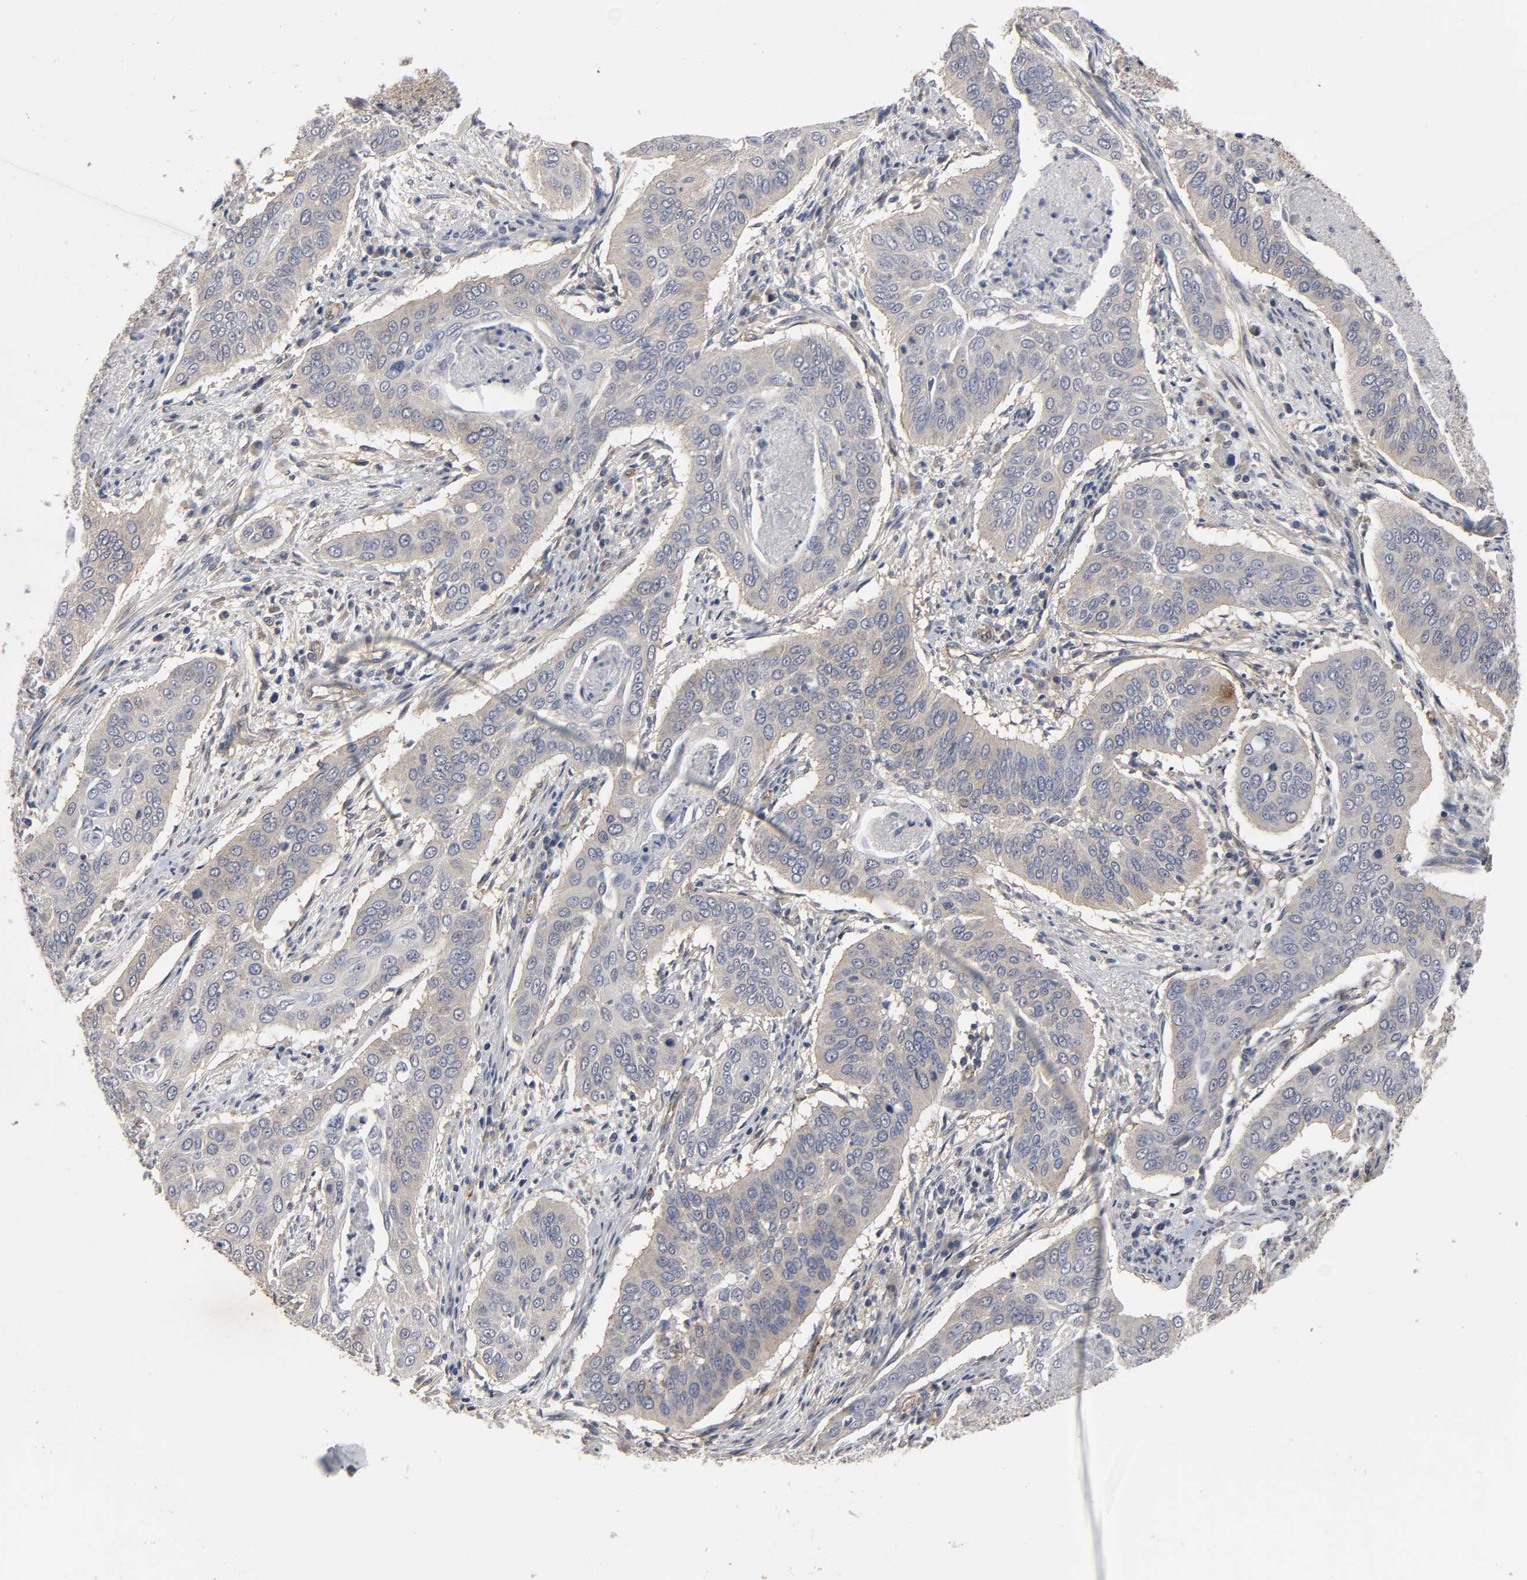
{"staining": {"intensity": "weak", "quantity": "25%-75%", "location": "cytoplasmic/membranous"}, "tissue": "cervical cancer", "cell_type": "Tumor cells", "image_type": "cancer", "snomed": [{"axis": "morphology", "description": "Squamous cell carcinoma, NOS"}, {"axis": "topography", "description": "Cervix"}], "caption": "IHC staining of squamous cell carcinoma (cervical), which exhibits low levels of weak cytoplasmic/membranous positivity in approximately 25%-75% of tumor cells indicating weak cytoplasmic/membranous protein staining. The staining was performed using DAB (brown) for protein detection and nuclei were counterstained in hematoxylin (blue).", "gene": "SH3GLB1", "patient": {"sex": "female", "age": 39}}